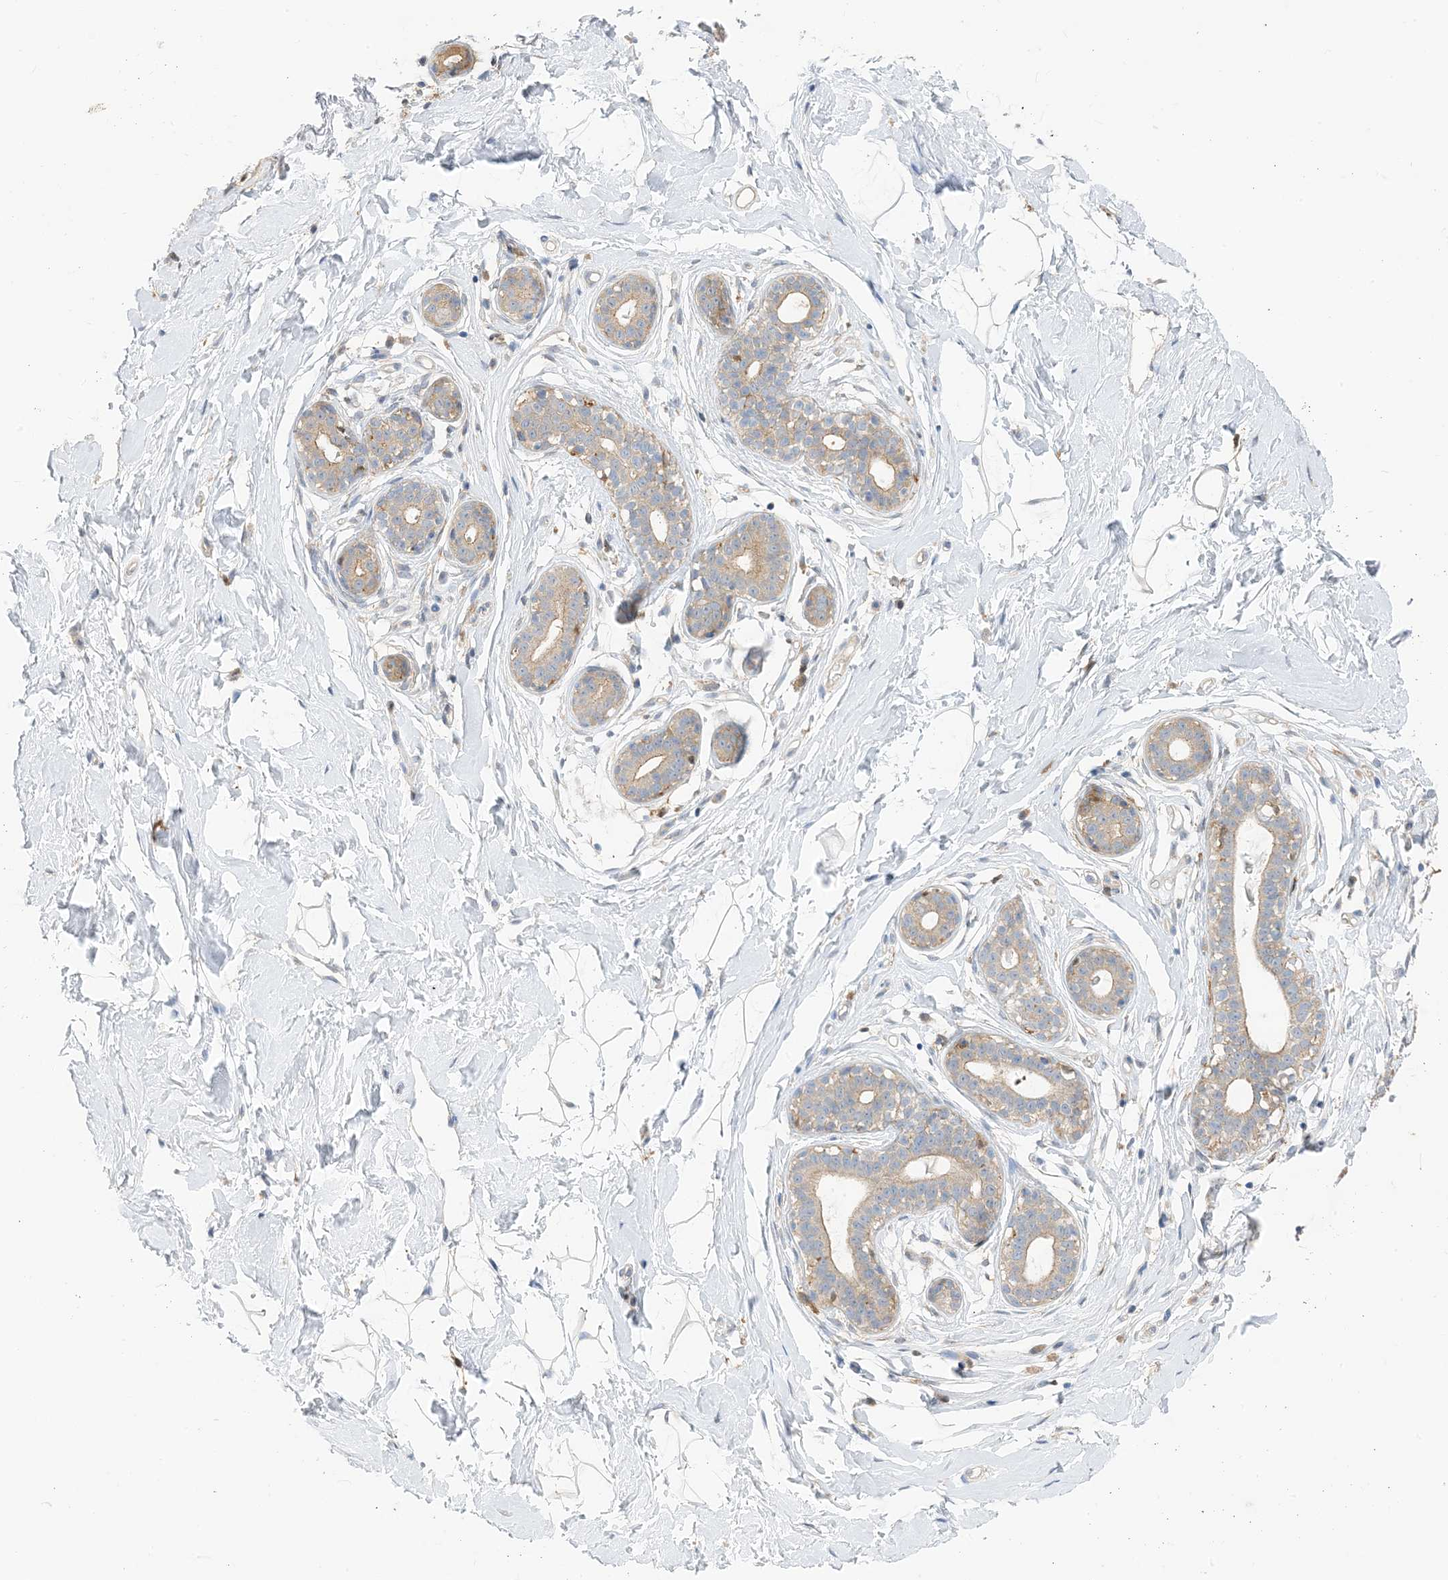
{"staining": {"intensity": "negative", "quantity": "none", "location": "none"}, "tissue": "breast", "cell_type": "Adipocytes", "image_type": "normal", "snomed": [{"axis": "morphology", "description": "Normal tissue, NOS"}, {"axis": "morphology", "description": "Adenoma, NOS"}, {"axis": "topography", "description": "Breast"}], "caption": "High power microscopy photomicrograph of an IHC histopathology image of normal breast, revealing no significant positivity in adipocytes. (DAB immunohistochemistry (IHC), high magnification).", "gene": "NAGK", "patient": {"sex": "female", "age": 23}}